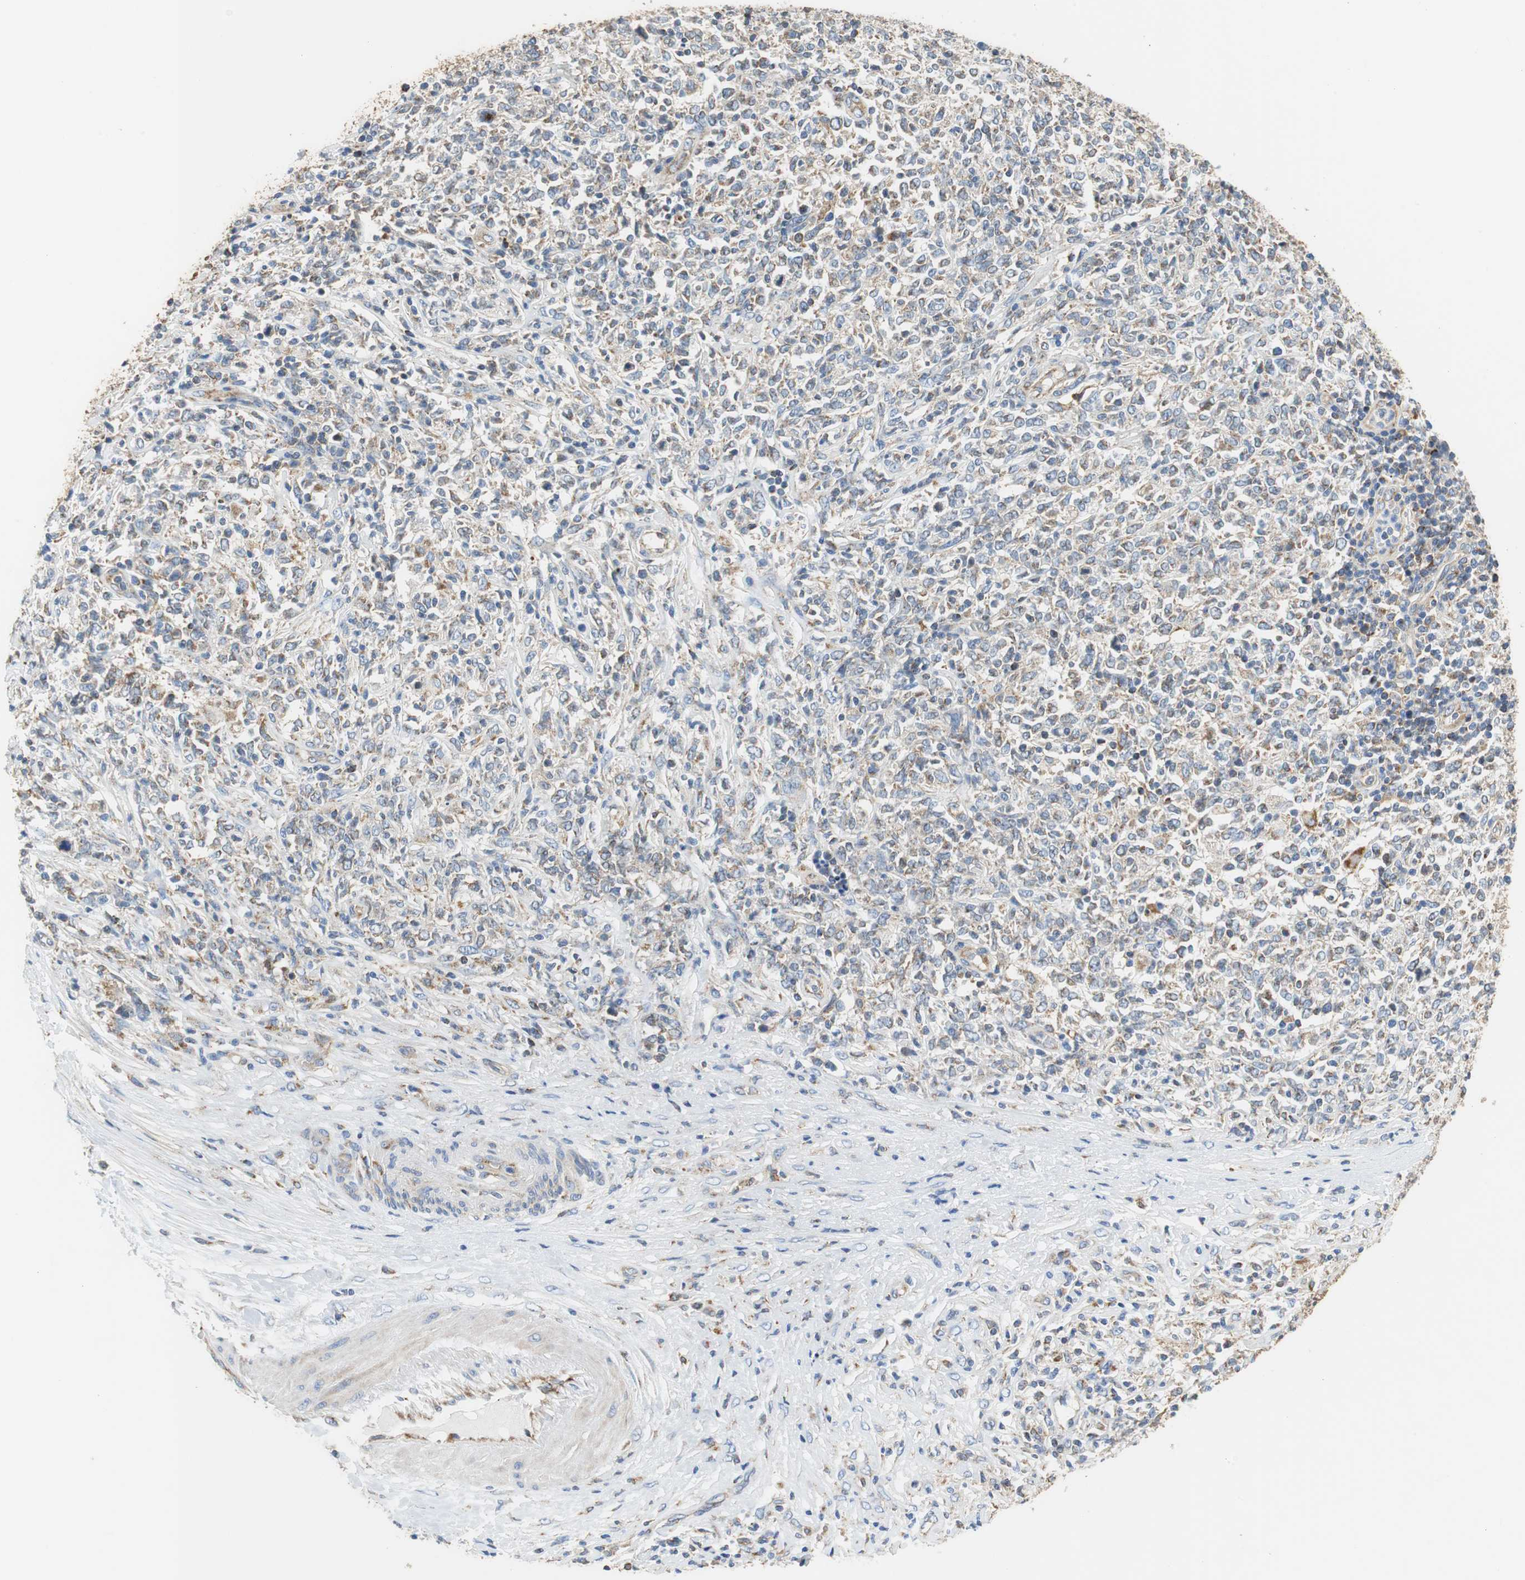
{"staining": {"intensity": "weak", "quantity": "25%-75%", "location": "cytoplasmic/membranous"}, "tissue": "lymphoma", "cell_type": "Tumor cells", "image_type": "cancer", "snomed": [{"axis": "morphology", "description": "Malignant lymphoma, non-Hodgkin's type, High grade"}, {"axis": "topography", "description": "Lymph node"}], "caption": "A histopathology image of high-grade malignant lymphoma, non-Hodgkin's type stained for a protein shows weak cytoplasmic/membranous brown staining in tumor cells.", "gene": "GSTK1", "patient": {"sex": "female", "age": 84}}